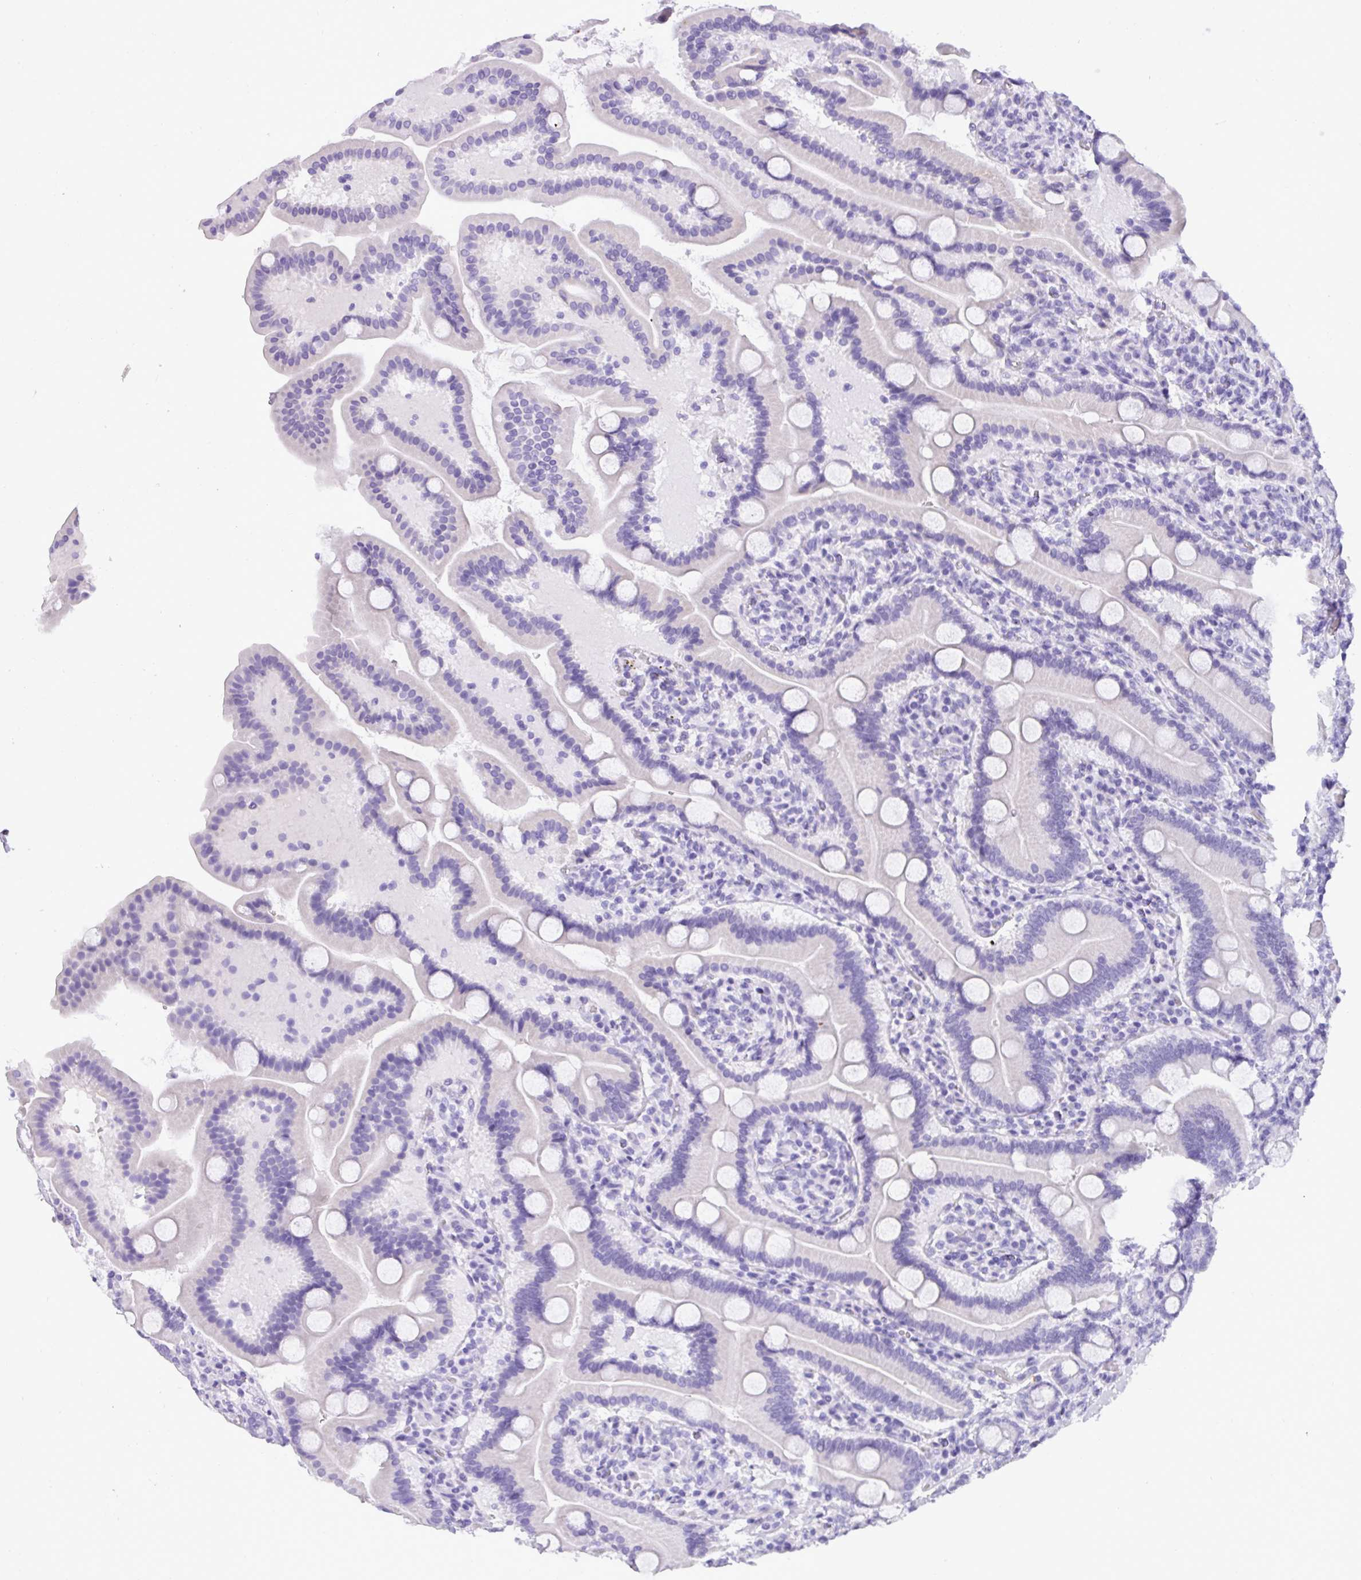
{"staining": {"intensity": "negative", "quantity": "none", "location": "none"}, "tissue": "duodenum", "cell_type": "Glandular cells", "image_type": "normal", "snomed": [{"axis": "morphology", "description": "Normal tissue, NOS"}, {"axis": "topography", "description": "Duodenum"}], "caption": "IHC of normal human duodenum exhibits no positivity in glandular cells.", "gene": "MUC21", "patient": {"sex": "male", "age": 55}}